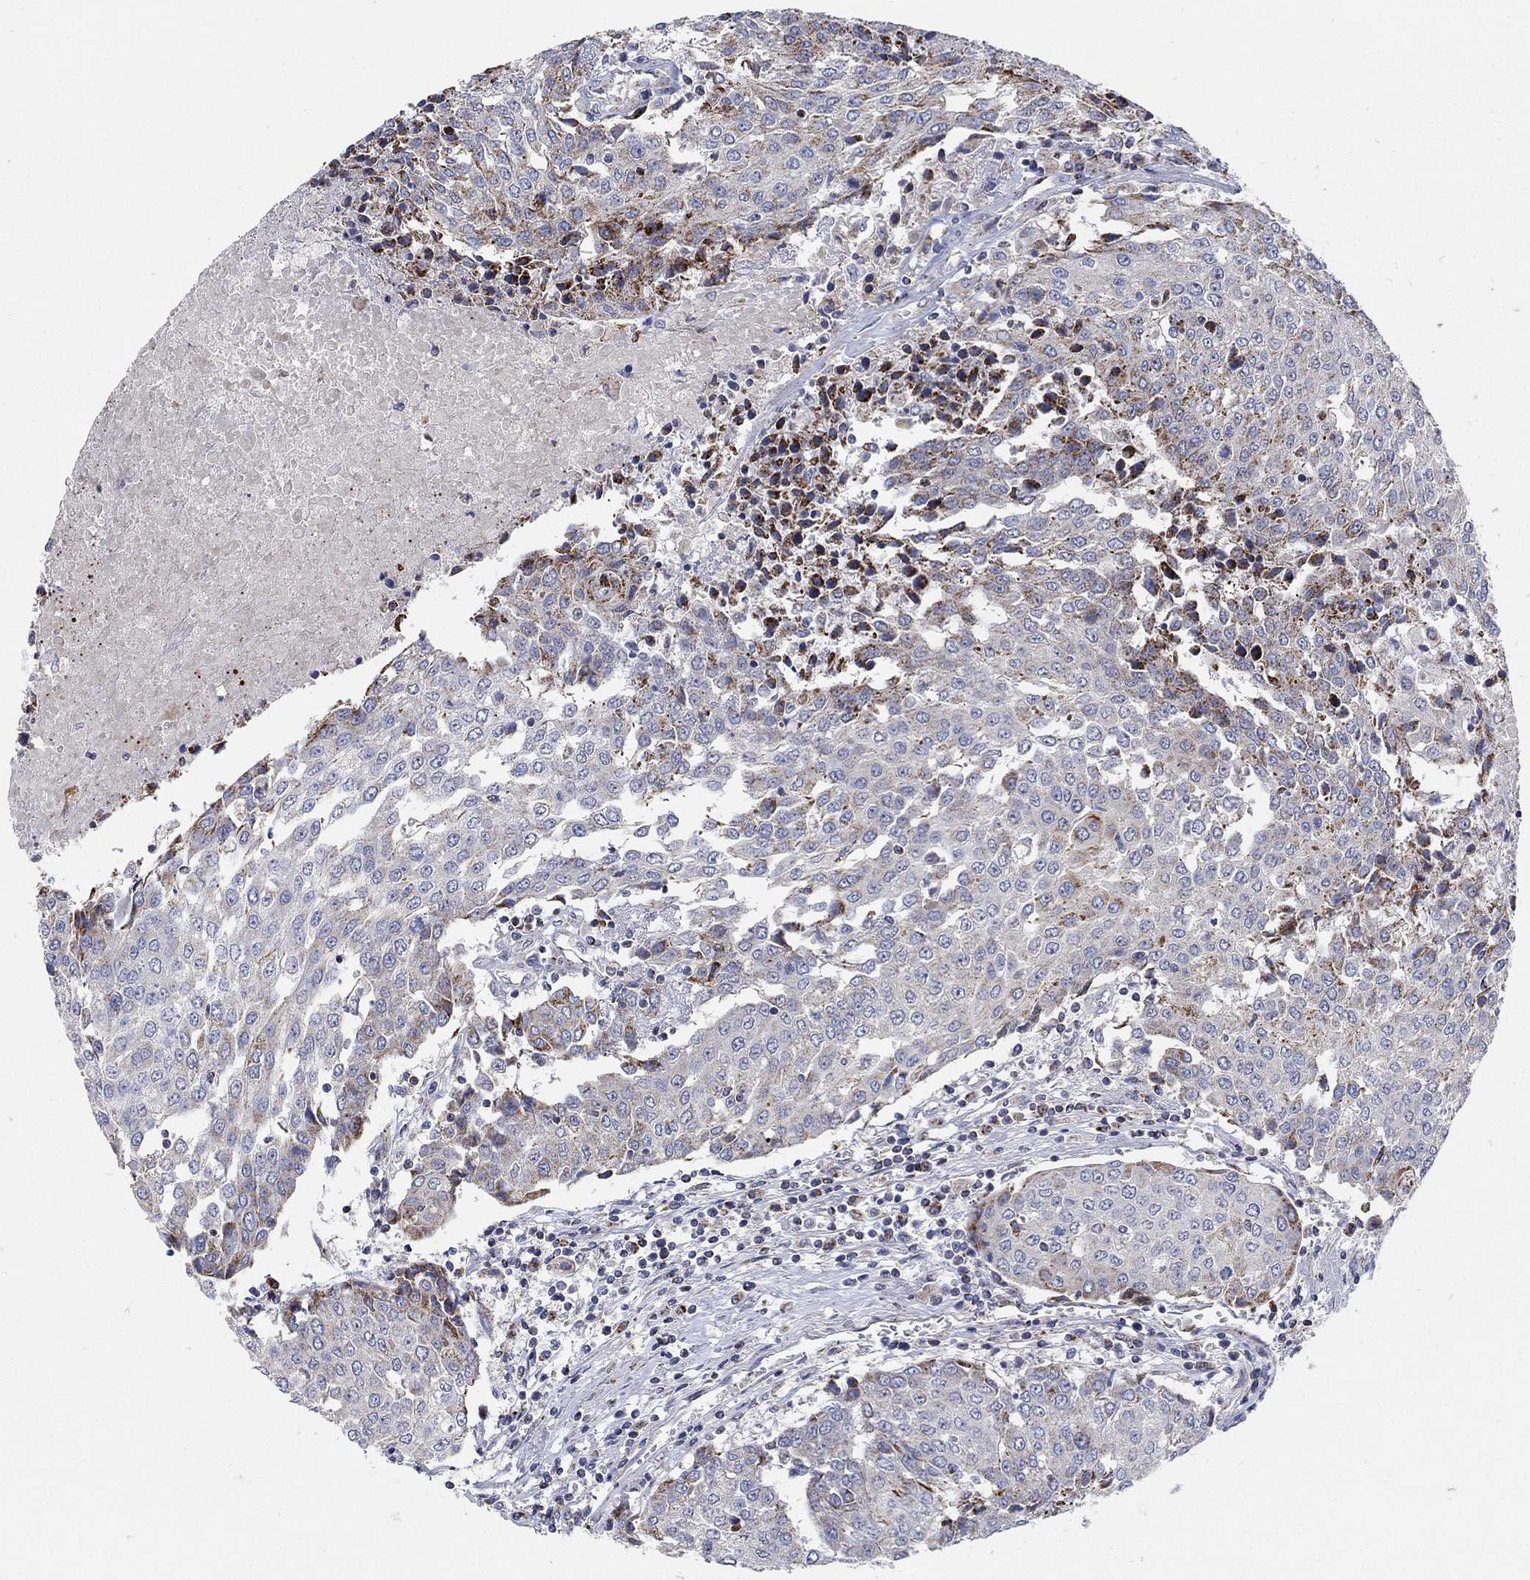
{"staining": {"intensity": "strong", "quantity": "<25%", "location": "cytoplasmic/membranous"}, "tissue": "urothelial cancer", "cell_type": "Tumor cells", "image_type": "cancer", "snomed": [{"axis": "morphology", "description": "Urothelial carcinoma, High grade"}, {"axis": "topography", "description": "Urinary bladder"}], "caption": "IHC (DAB (3,3'-diaminobenzidine)) staining of high-grade urothelial carcinoma reveals strong cytoplasmic/membranous protein positivity in about <25% of tumor cells.", "gene": "HMX2", "patient": {"sex": "female", "age": 85}}